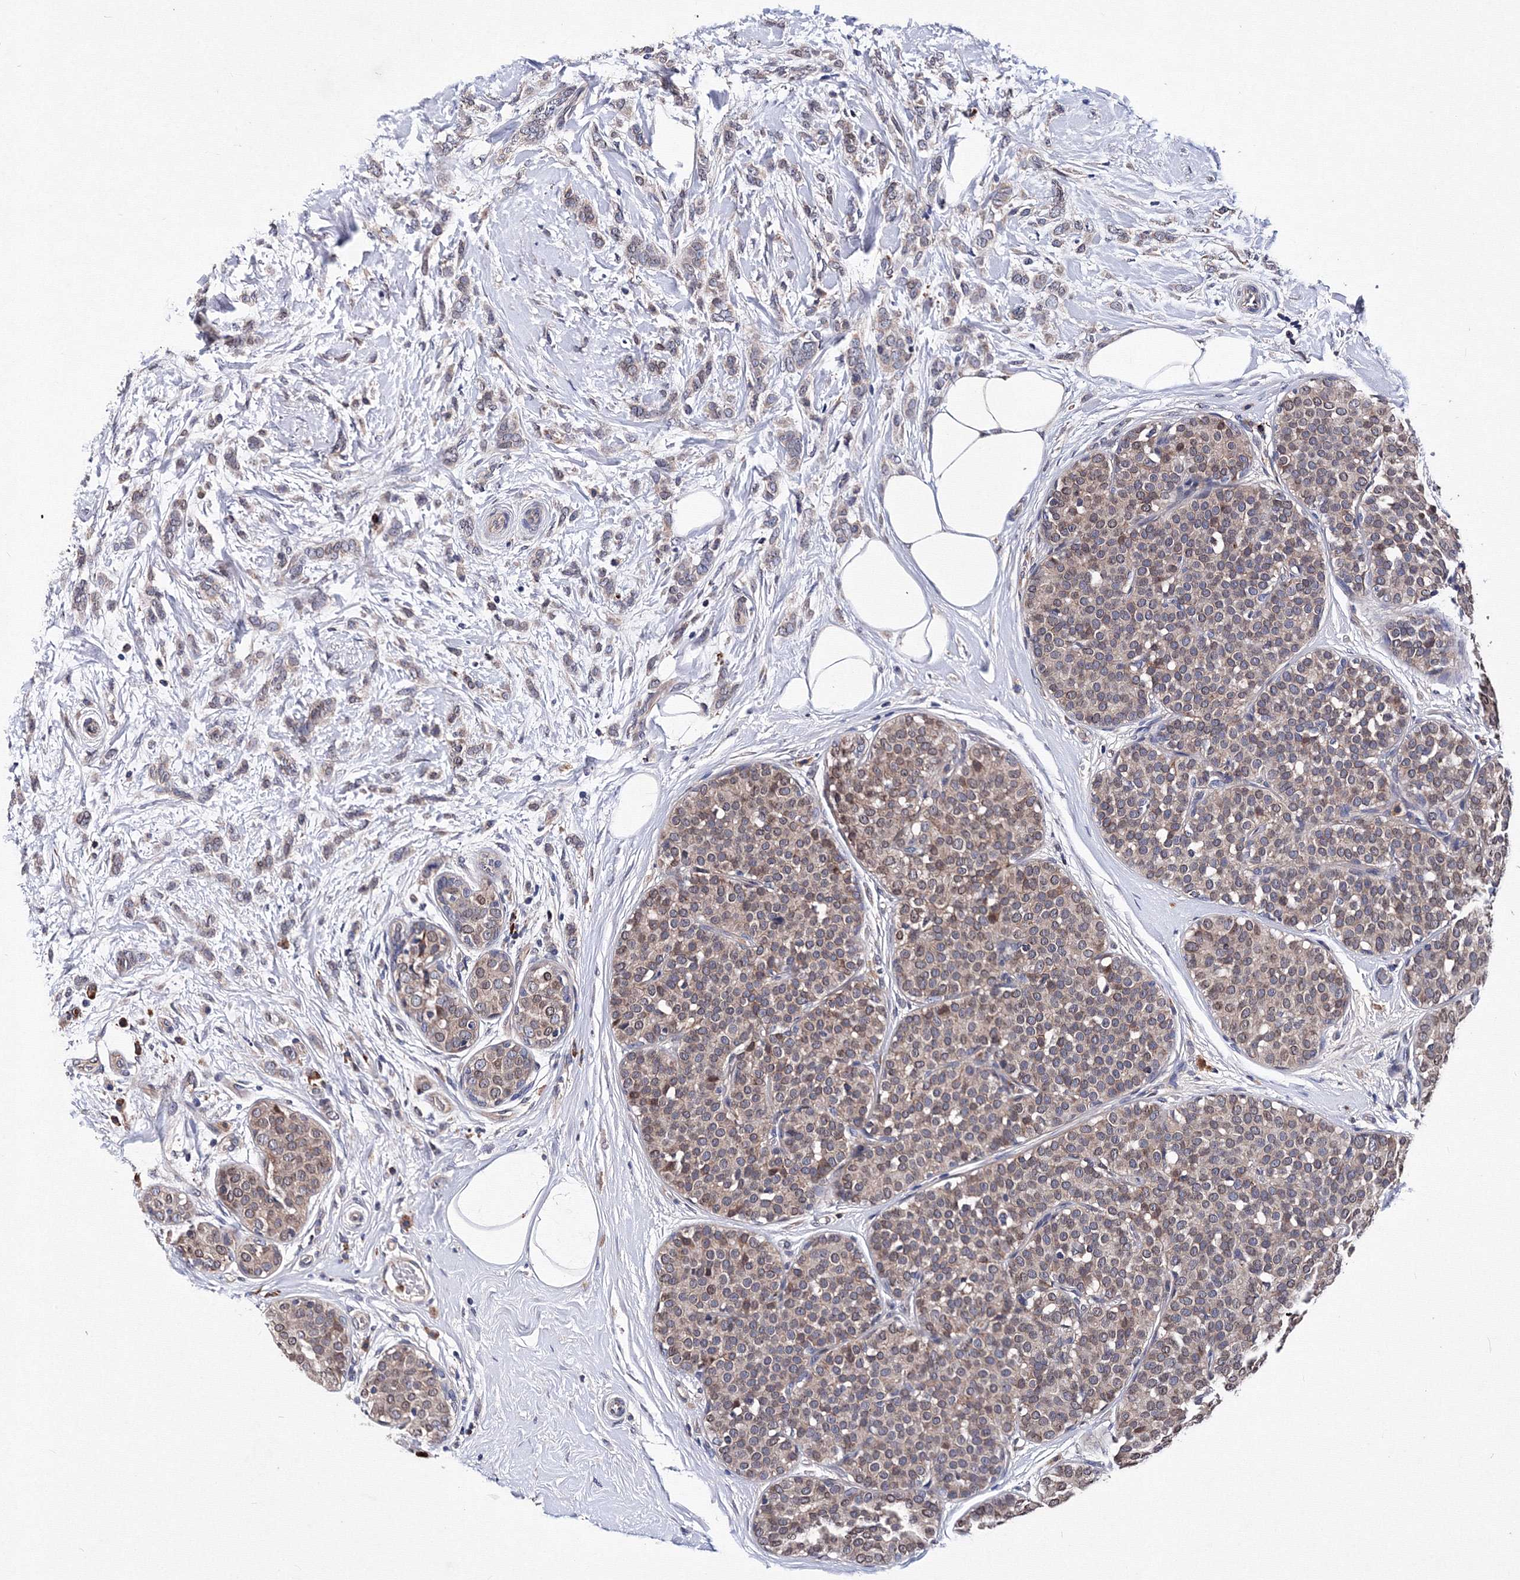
{"staining": {"intensity": "weak", "quantity": "25%-75%", "location": "cytoplasmic/membranous"}, "tissue": "breast cancer", "cell_type": "Tumor cells", "image_type": "cancer", "snomed": [{"axis": "morphology", "description": "Lobular carcinoma, in situ"}, {"axis": "morphology", "description": "Lobular carcinoma"}, {"axis": "topography", "description": "Breast"}], "caption": "Immunohistochemical staining of breast cancer (lobular carcinoma) reveals low levels of weak cytoplasmic/membranous protein positivity in approximately 25%-75% of tumor cells. The staining was performed using DAB (3,3'-diaminobenzidine) to visualize the protein expression in brown, while the nuclei were stained in blue with hematoxylin (Magnification: 20x).", "gene": "PHYKPL", "patient": {"sex": "female", "age": 41}}